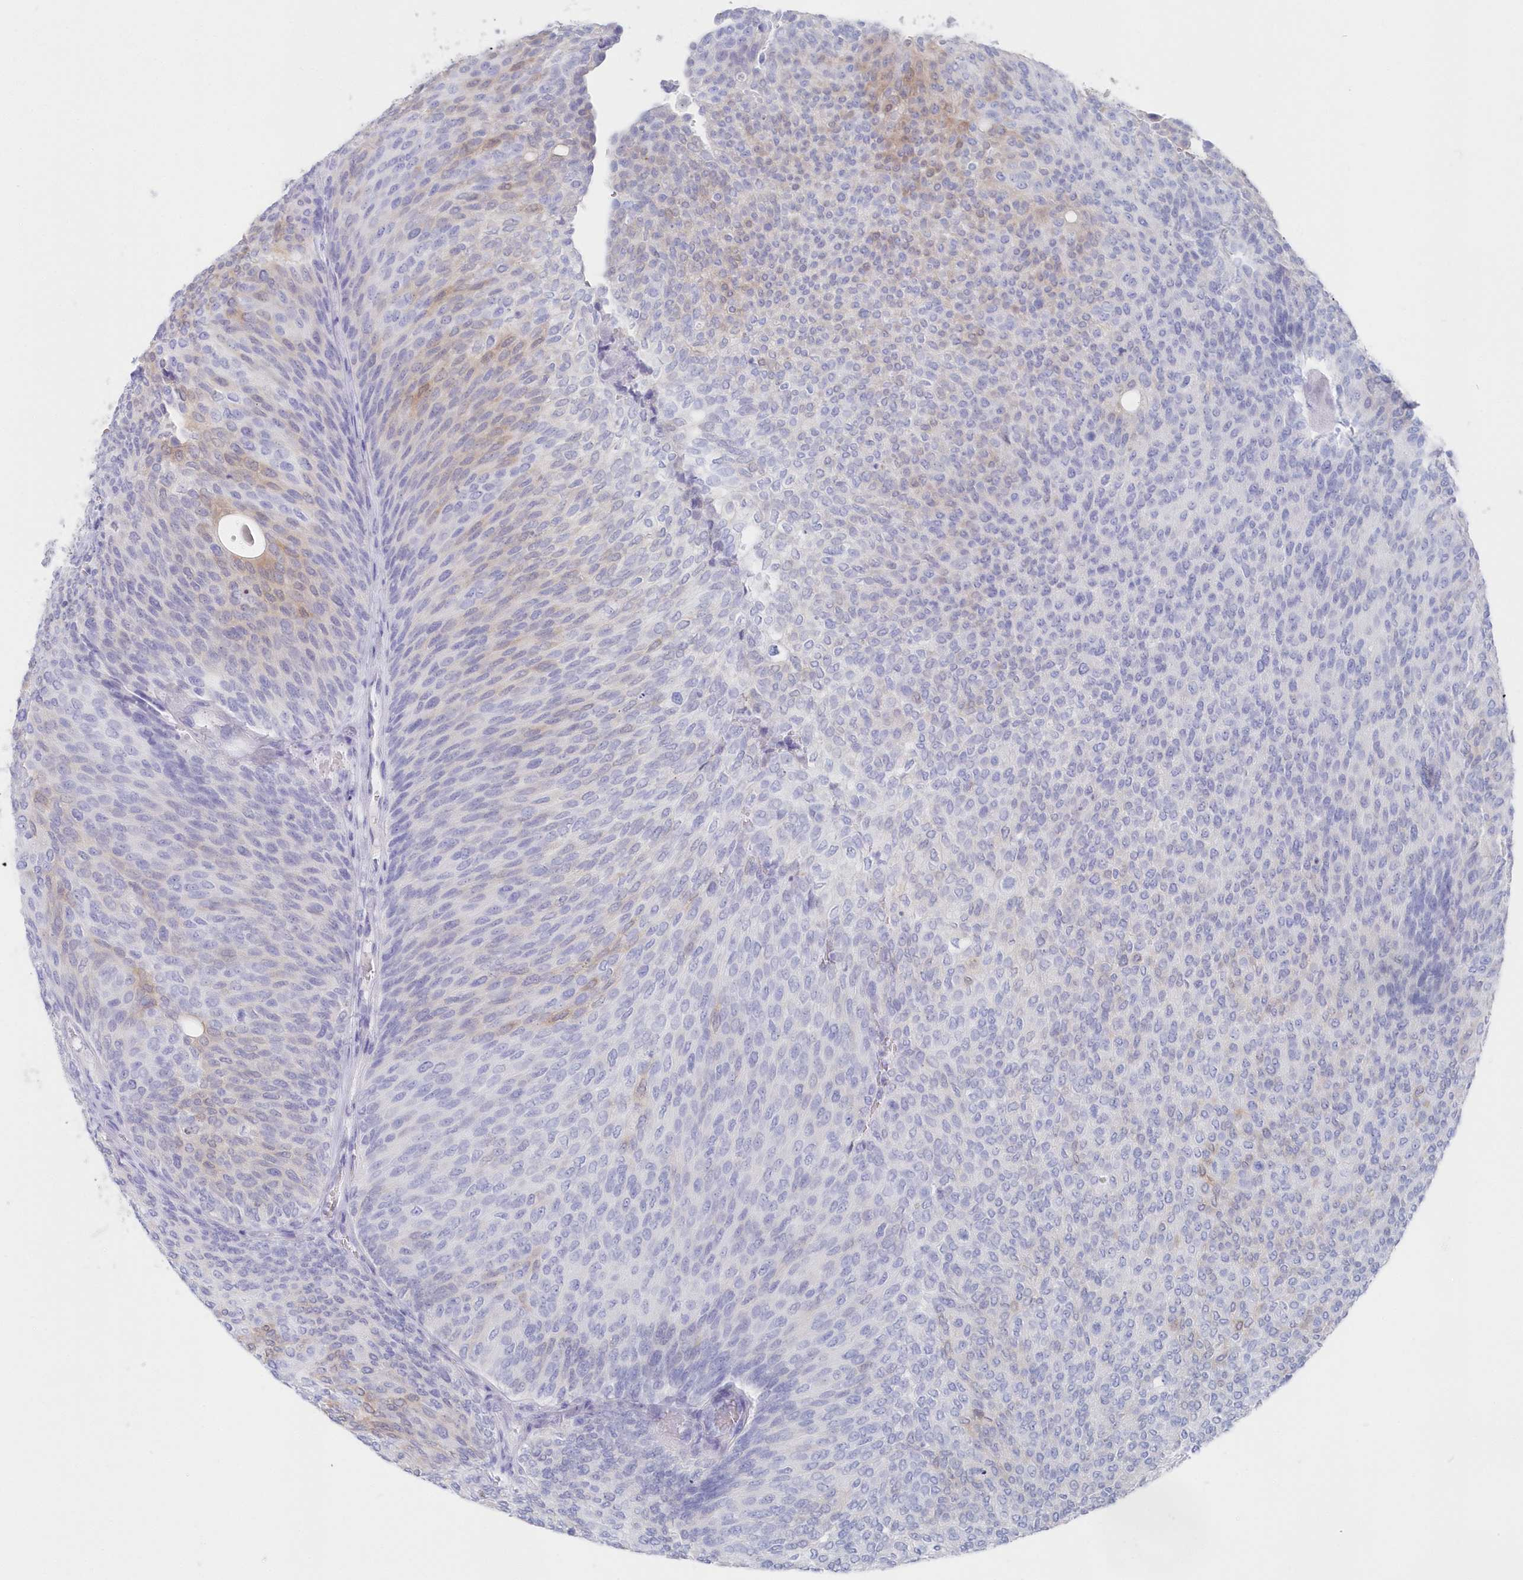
{"staining": {"intensity": "weak", "quantity": "<25%", "location": "cytoplasmic/membranous"}, "tissue": "urothelial cancer", "cell_type": "Tumor cells", "image_type": "cancer", "snomed": [{"axis": "morphology", "description": "Urothelial carcinoma, Low grade"}, {"axis": "topography", "description": "Urinary bladder"}], "caption": "Tumor cells show no significant protein staining in urothelial carcinoma (low-grade).", "gene": "CSNK1G2", "patient": {"sex": "female", "age": 79}}